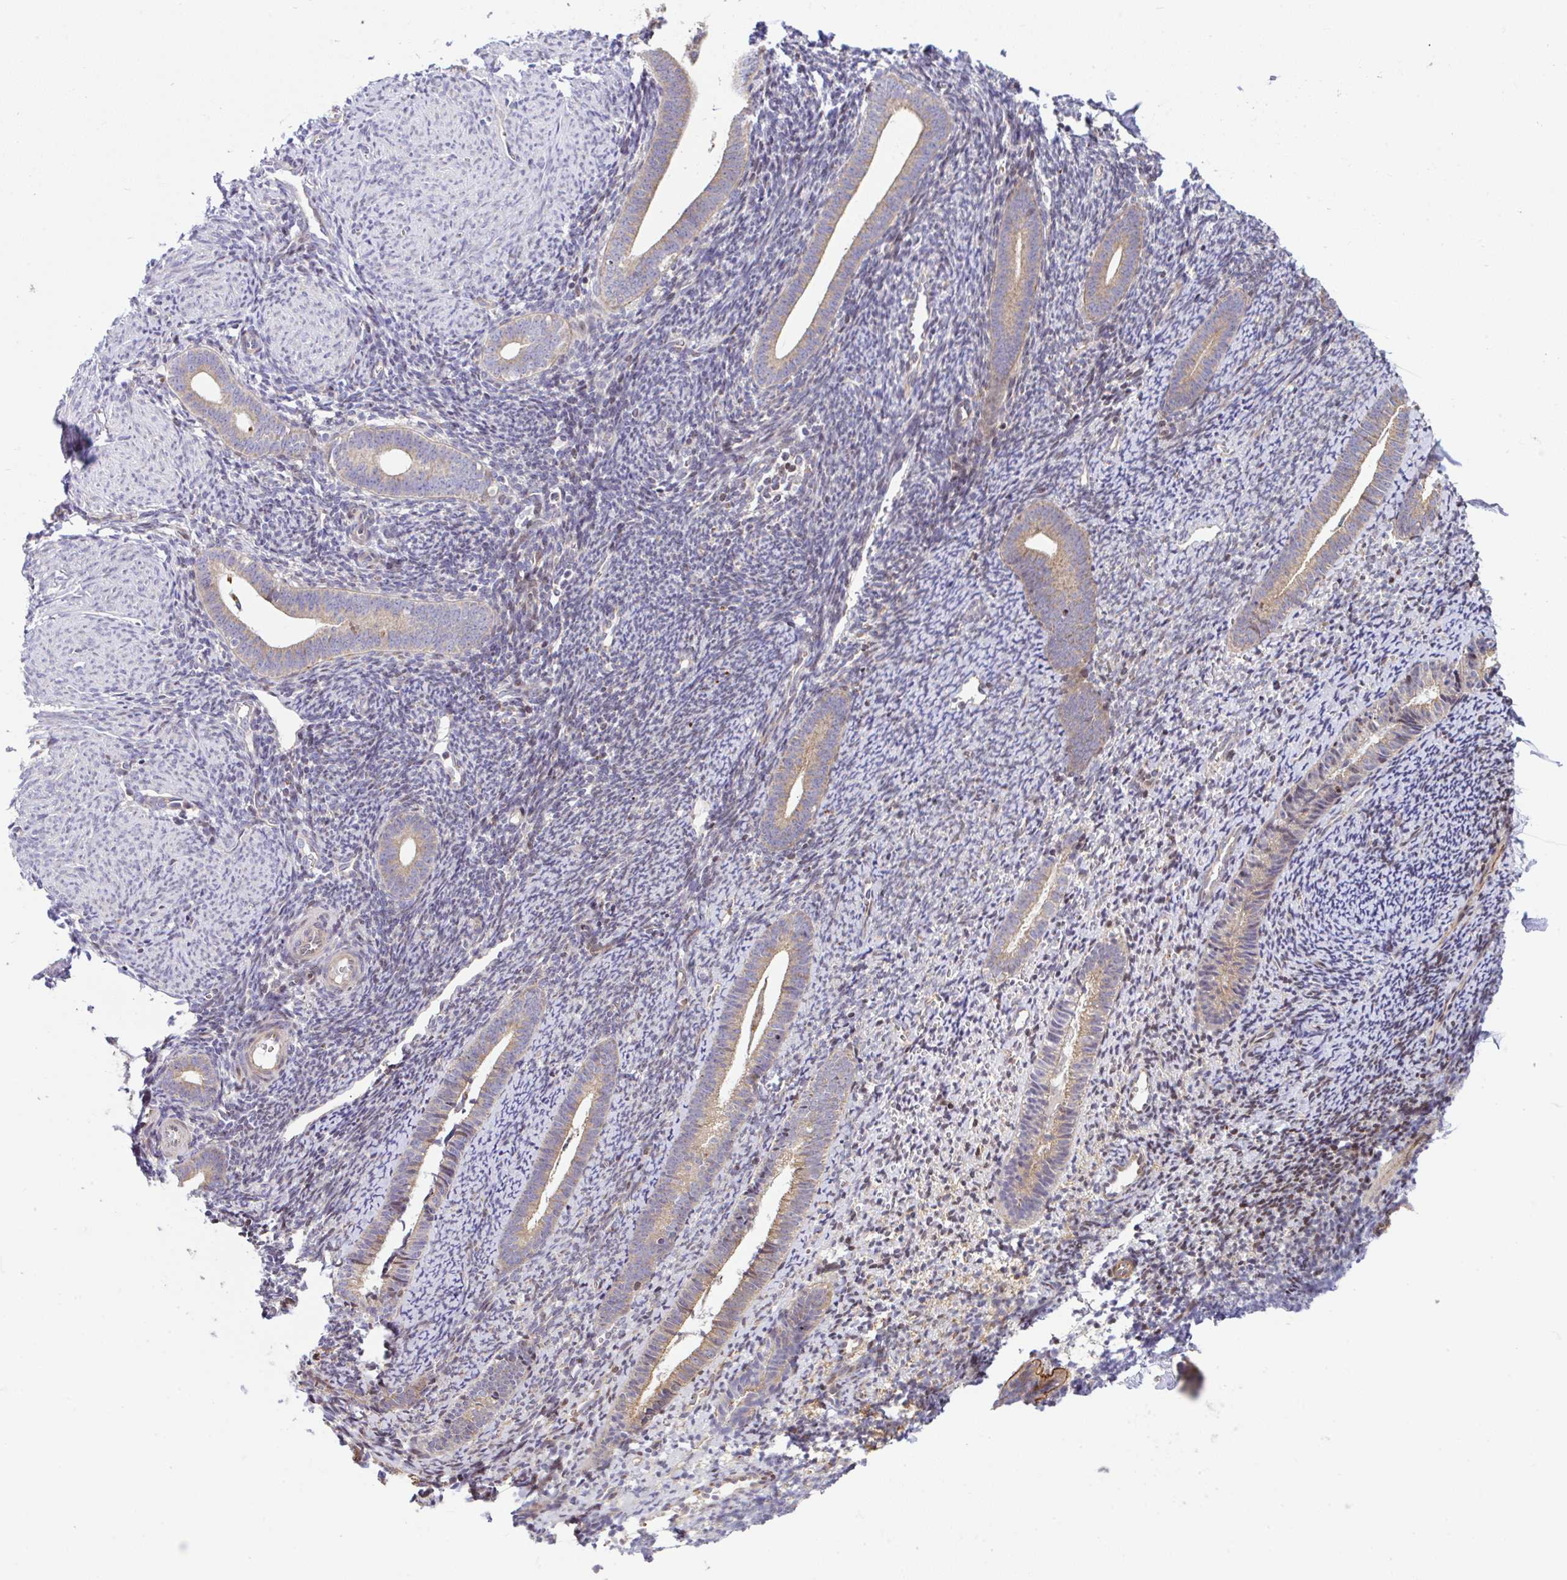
{"staining": {"intensity": "negative", "quantity": "none", "location": "none"}, "tissue": "endometrium", "cell_type": "Cells in endometrial stroma", "image_type": "normal", "snomed": [{"axis": "morphology", "description": "Normal tissue, NOS"}, {"axis": "topography", "description": "Endometrium"}], "caption": "This is an immunohistochemistry image of normal human endometrium. There is no expression in cells in endometrial stroma.", "gene": "FIGNL1", "patient": {"sex": "female", "age": 39}}